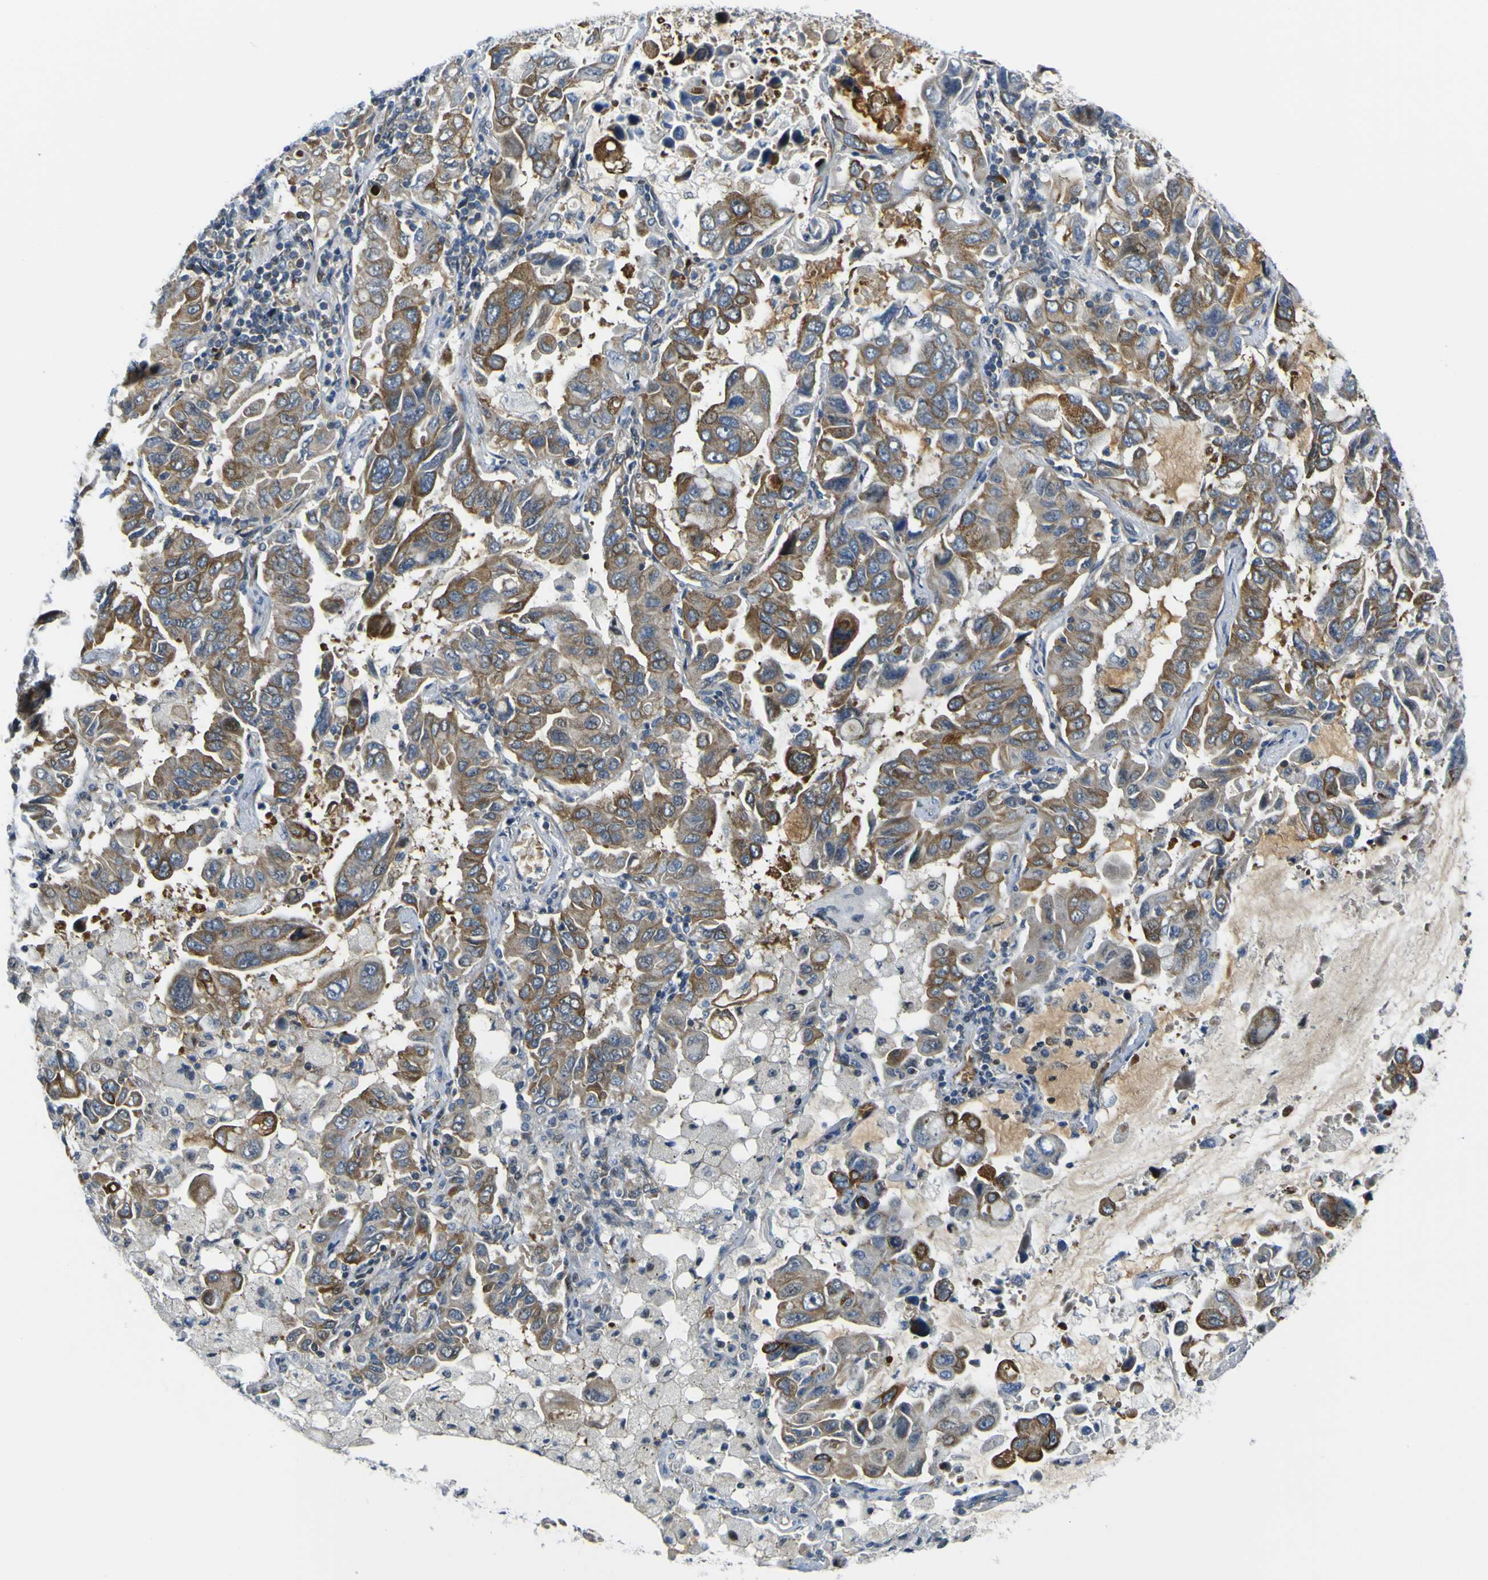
{"staining": {"intensity": "strong", "quantity": ">75%", "location": "cytoplasmic/membranous"}, "tissue": "lung cancer", "cell_type": "Tumor cells", "image_type": "cancer", "snomed": [{"axis": "morphology", "description": "Adenocarcinoma, NOS"}, {"axis": "topography", "description": "Lung"}], "caption": "Strong cytoplasmic/membranous protein staining is identified in about >75% of tumor cells in adenocarcinoma (lung).", "gene": "KDM7A", "patient": {"sex": "male", "age": 64}}